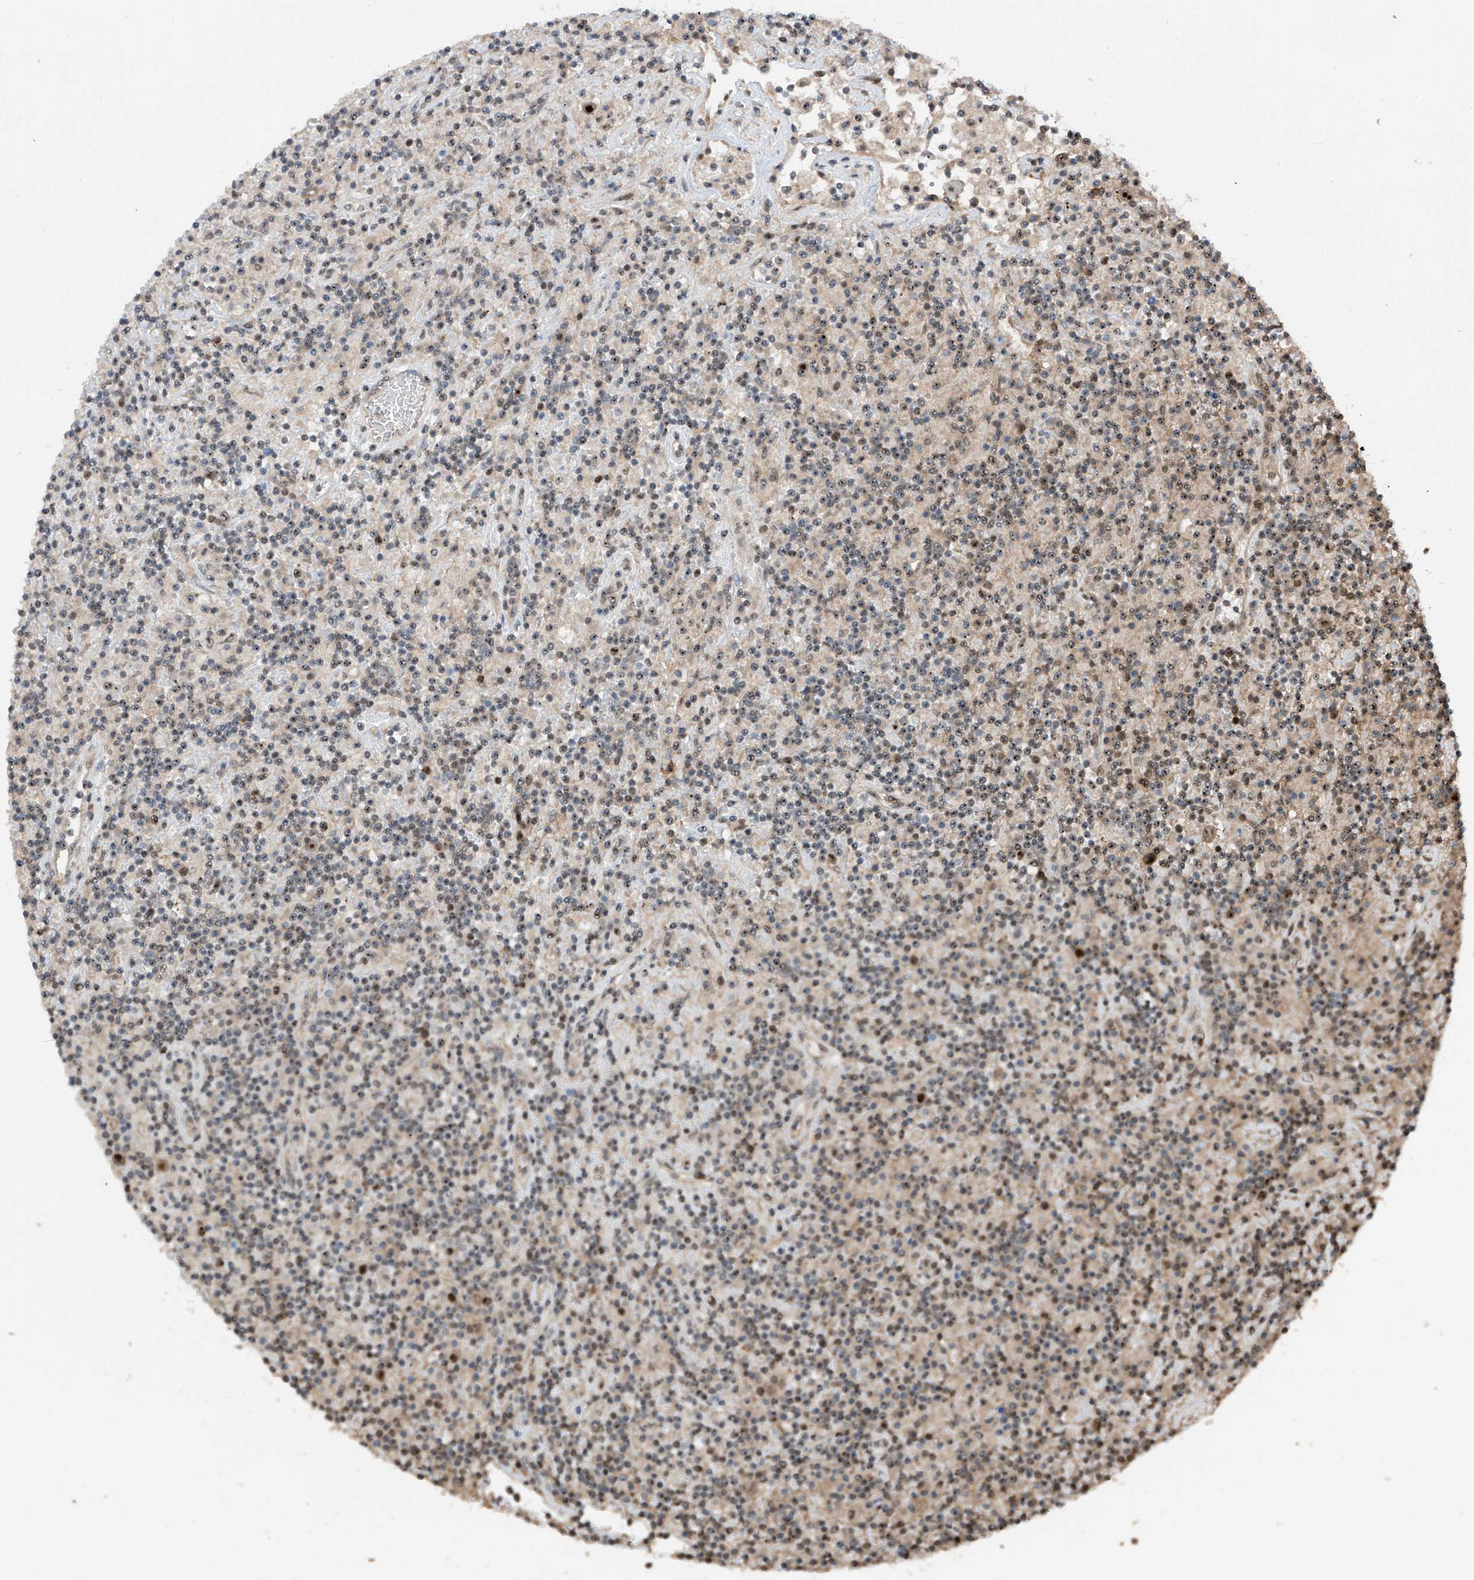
{"staining": {"intensity": "moderate", "quantity": ">75%", "location": "nuclear"}, "tissue": "lymphoma", "cell_type": "Tumor cells", "image_type": "cancer", "snomed": [{"axis": "morphology", "description": "Hodgkin's disease, NOS"}, {"axis": "topography", "description": "Lymph node"}], "caption": "Hodgkin's disease tissue demonstrates moderate nuclear staining in approximately >75% of tumor cells, visualized by immunohistochemistry.", "gene": "C1orf131", "patient": {"sex": "male", "age": 70}}